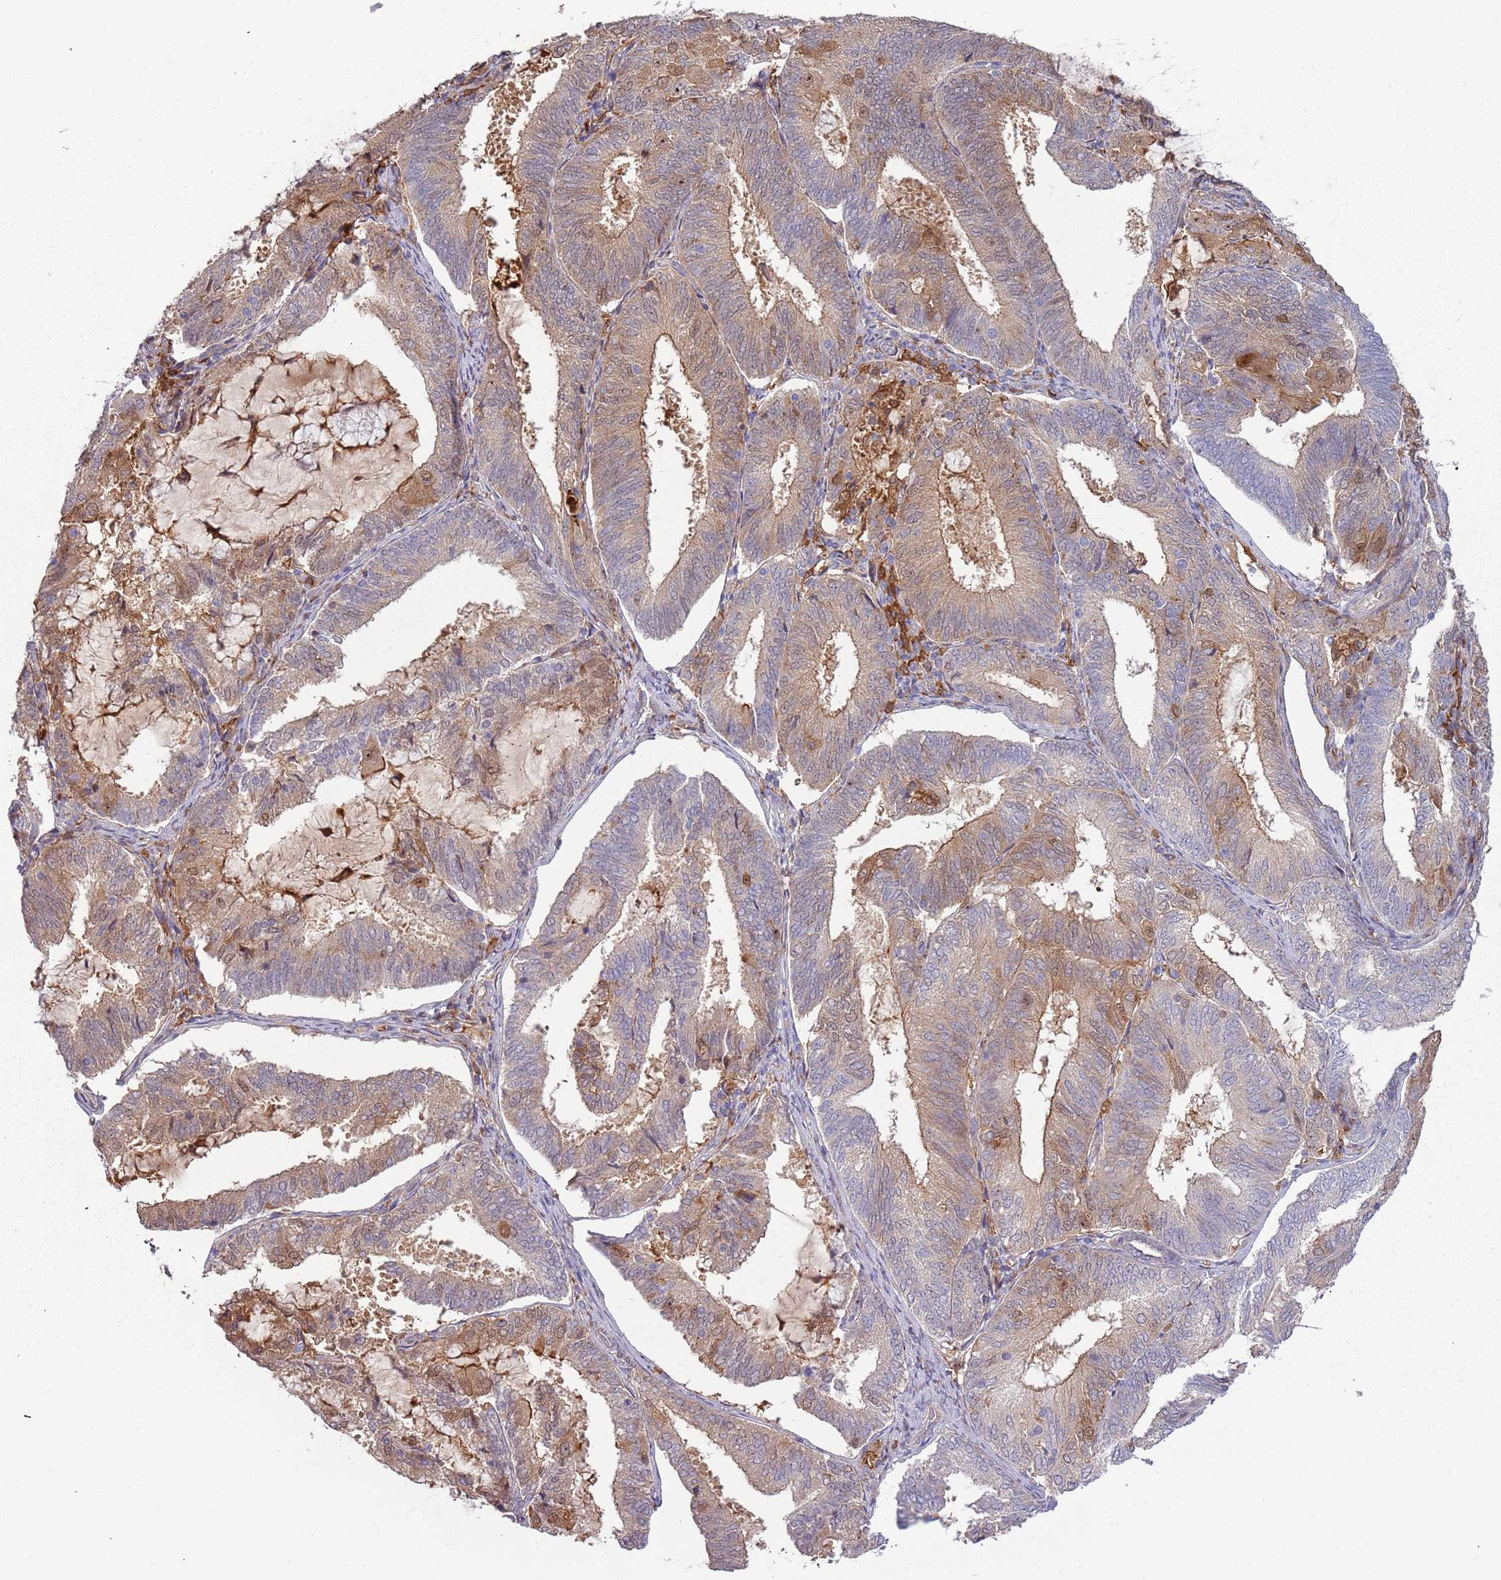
{"staining": {"intensity": "moderate", "quantity": "<25%", "location": "cytoplasmic/membranous"}, "tissue": "endometrial cancer", "cell_type": "Tumor cells", "image_type": "cancer", "snomed": [{"axis": "morphology", "description": "Adenocarcinoma, NOS"}, {"axis": "topography", "description": "Endometrium"}], "caption": "This image exhibits endometrial adenocarcinoma stained with immunohistochemistry to label a protein in brown. The cytoplasmic/membranous of tumor cells show moderate positivity for the protein. Nuclei are counter-stained blue.", "gene": "NADK", "patient": {"sex": "female", "age": 81}}